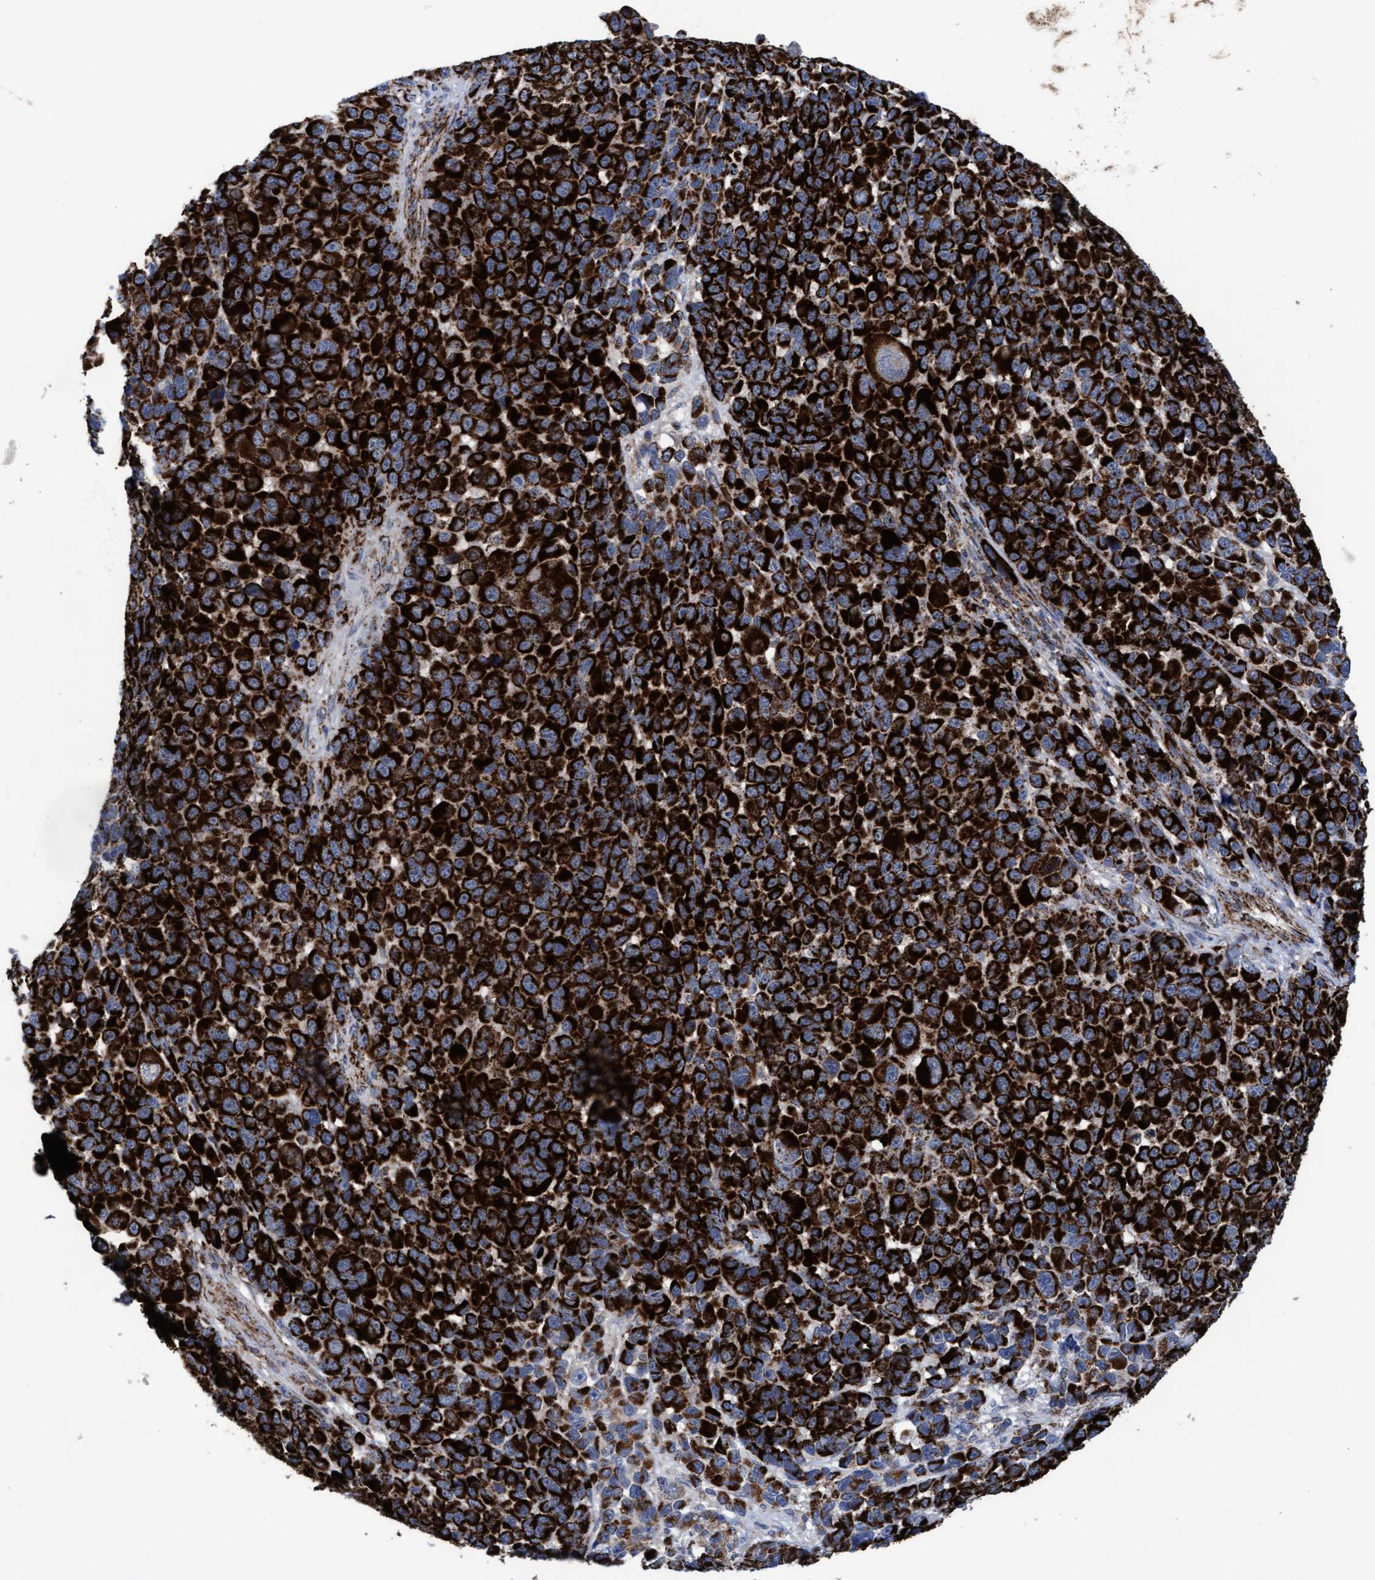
{"staining": {"intensity": "strong", "quantity": ">75%", "location": "cytoplasmic/membranous"}, "tissue": "melanoma", "cell_type": "Tumor cells", "image_type": "cancer", "snomed": [{"axis": "morphology", "description": "Malignant melanoma, NOS"}, {"axis": "topography", "description": "Skin"}], "caption": "Approximately >75% of tumor cells in malignant melanoma show strong cytoplasmic/membranous protein positivity as visualized by brown immunohistochemical staining.", "gene": "MRPL38", "patient": {"sex": "male", "age": 53}}